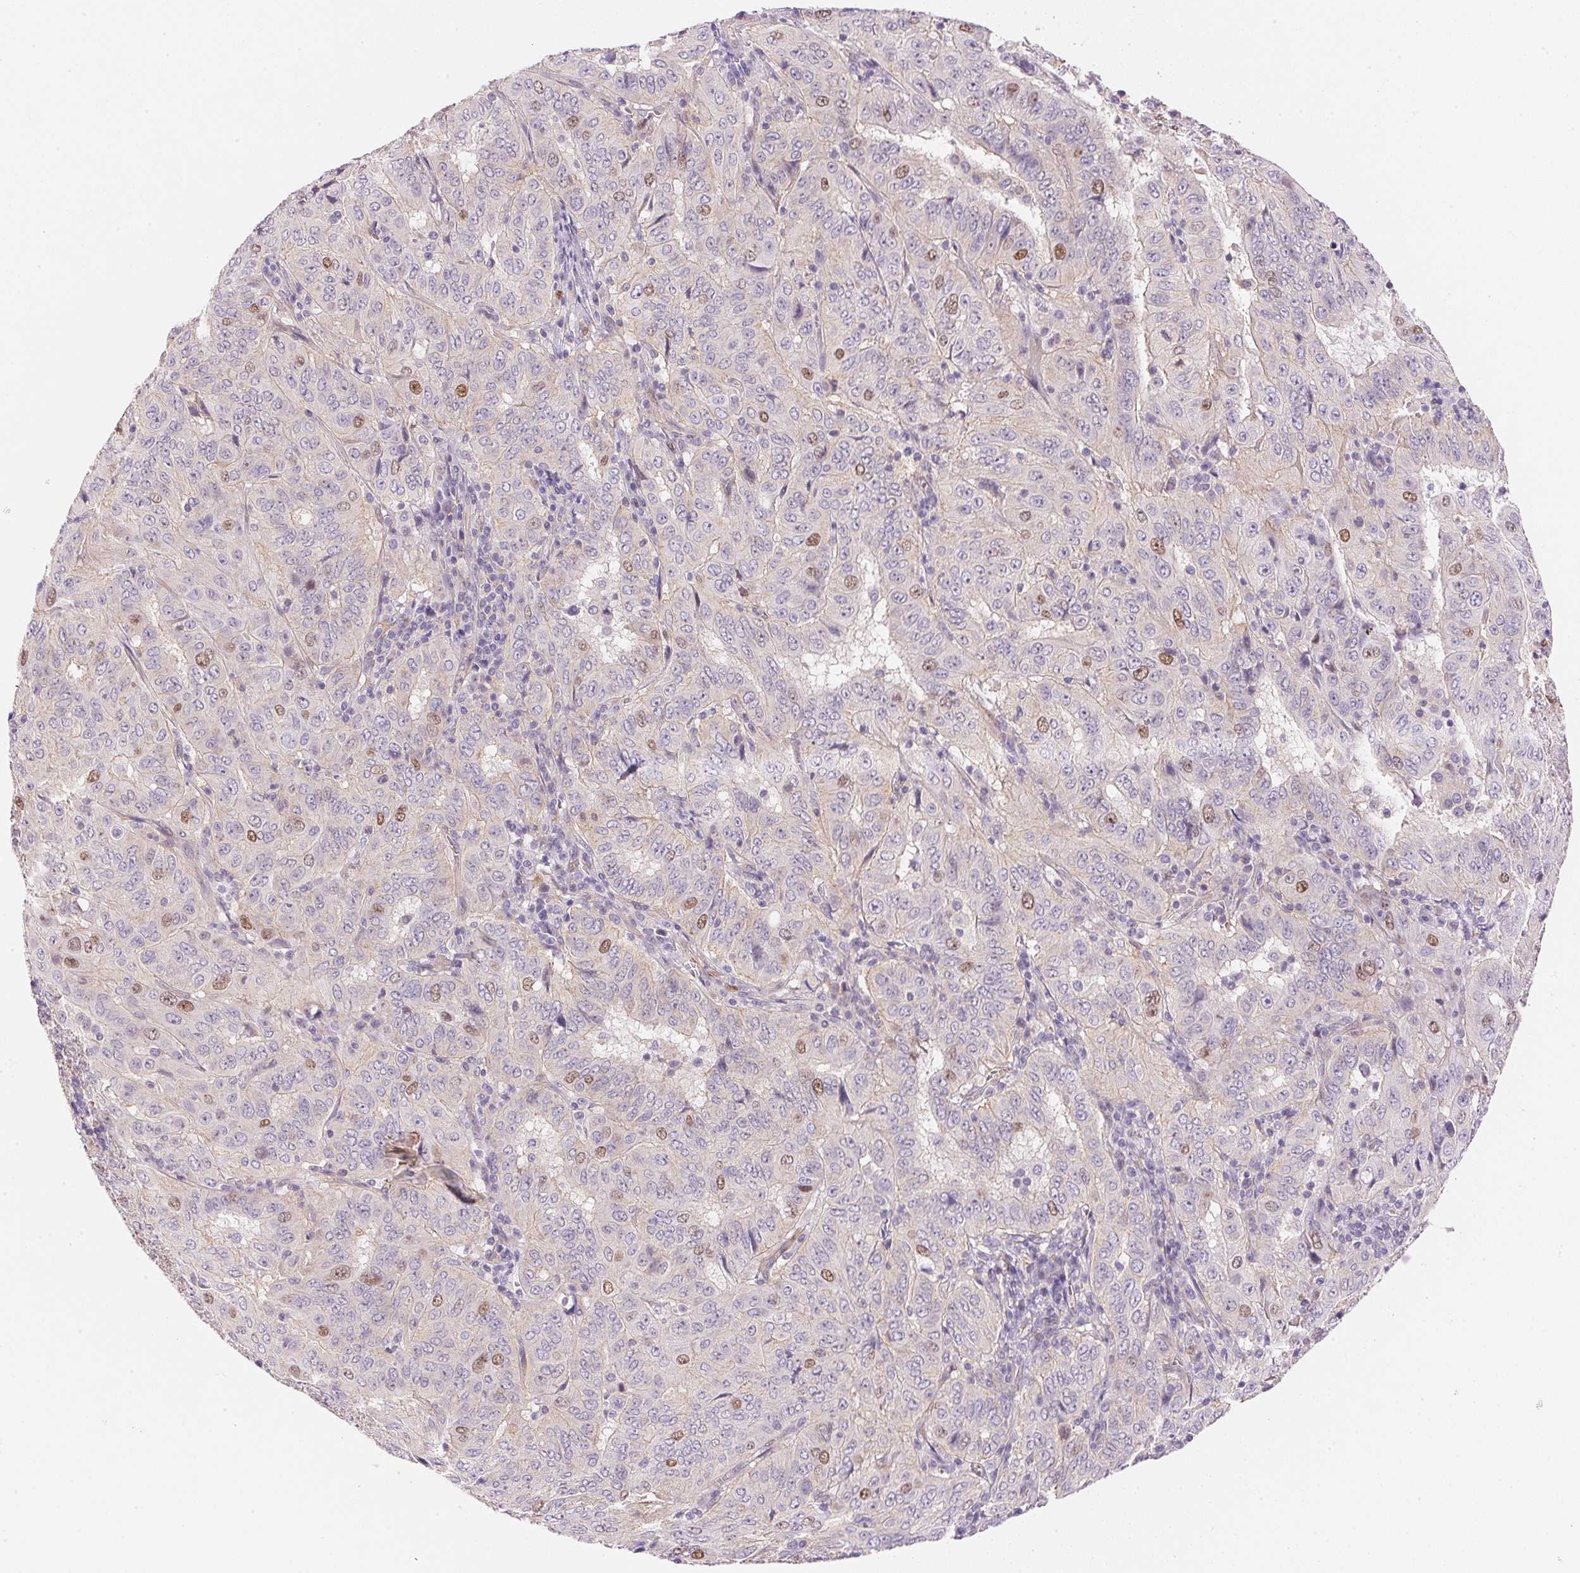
{"staining": {"intensity": "moderate", "quantity": "<25%", "location": "nuclear"}, "tissue": "pancreatic cancer", "cell_type": "Tumor cells", "image_type": "cancer", "snomed": [{"axis": "morphology", "description": "Adenocarcinoma, NOS"}, {"axis": "topography", "description": "Pancreas"}], "caption": "IHC micrograph of neoplastic tissue: human pancreatic cancer stained using IHC reveals low levels of moderate protein expression localized specifically in the nuclear of tumor cells, appearing as a nuclear brown color.", "gene": "SMTN", "patient": {"sex": "male", "age": 63}}